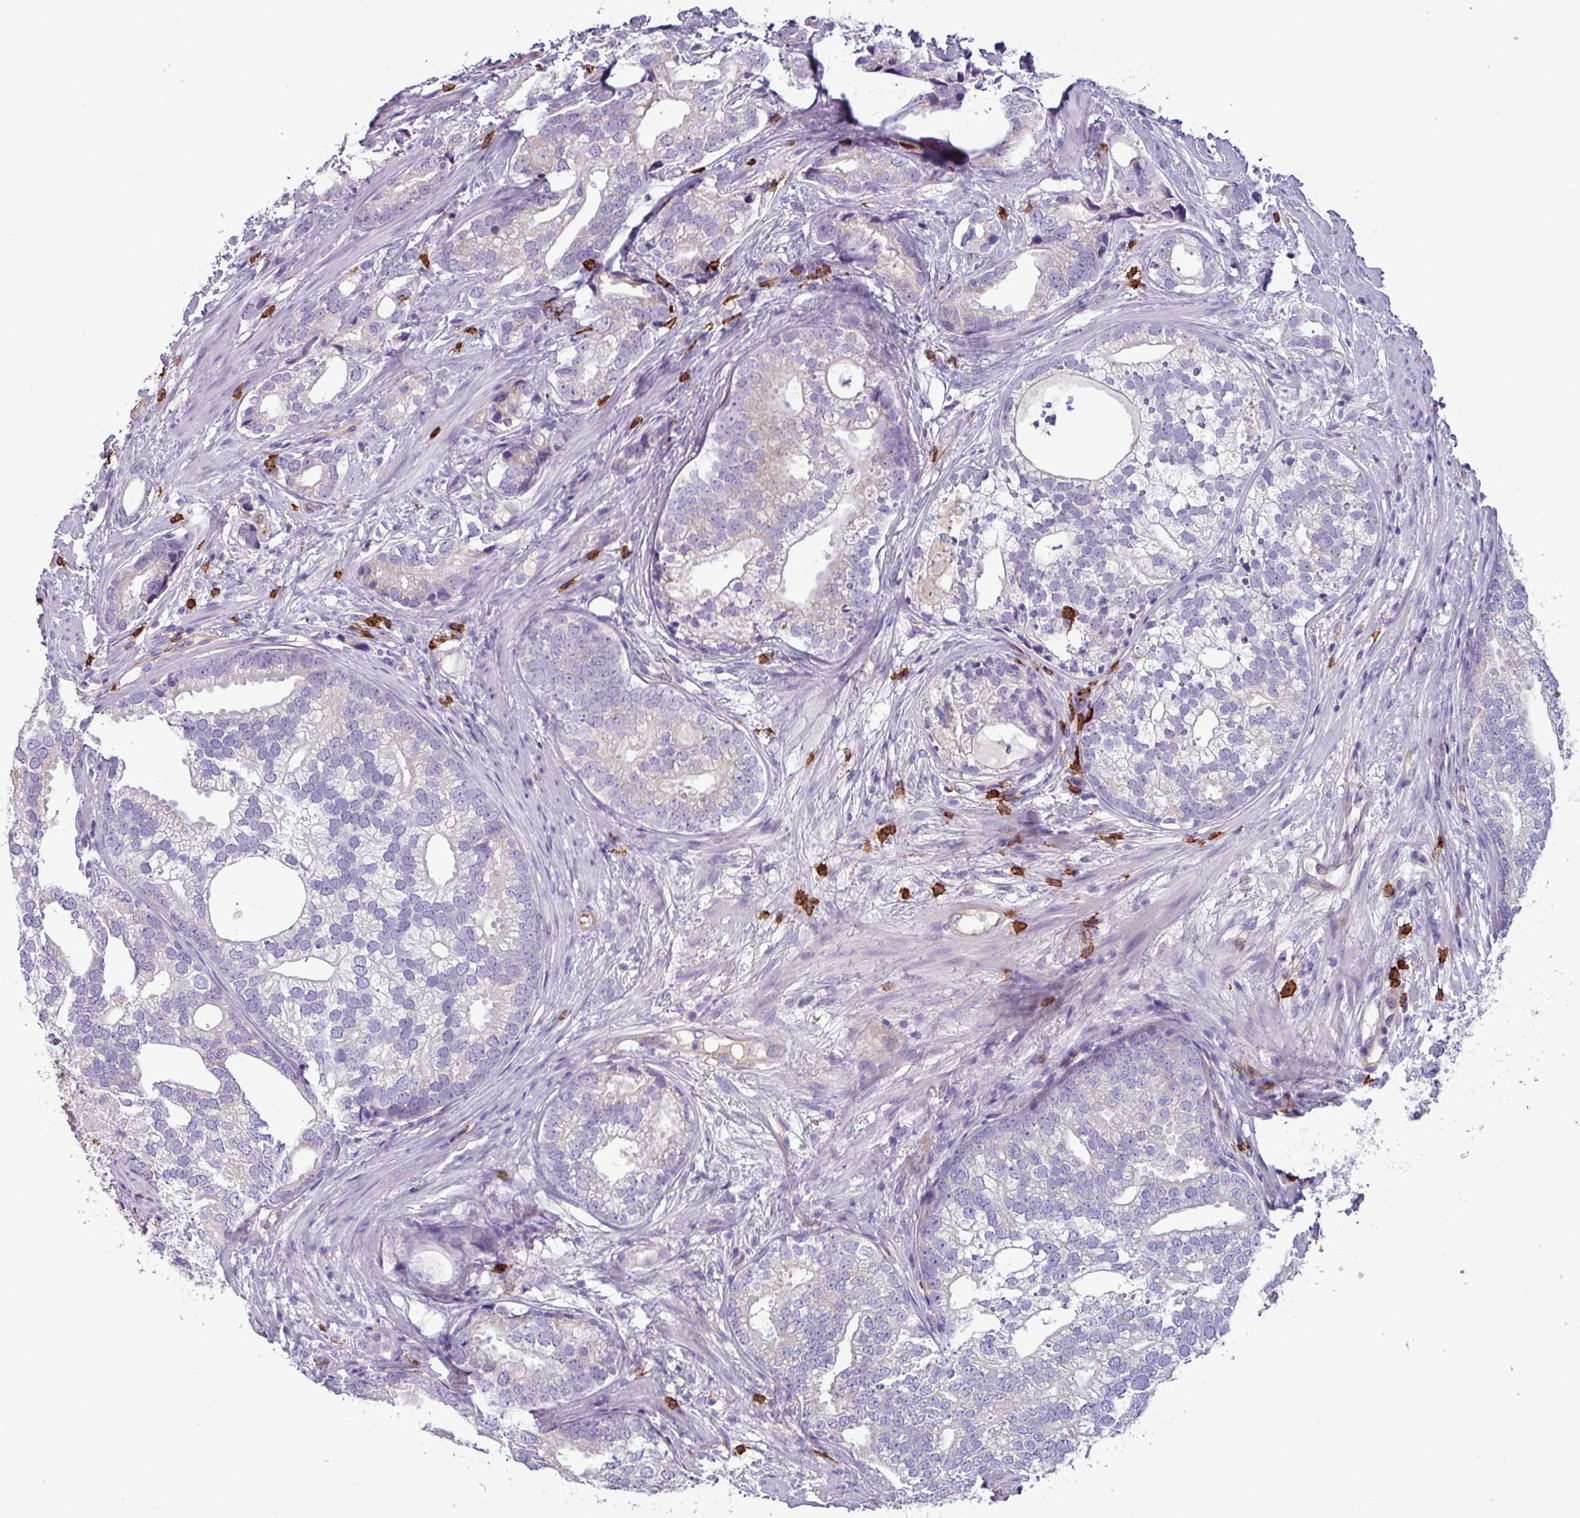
{"staining": {"intensity": "negative", "quantity": "none", "location": "none"}, "tissue": "prostate cancer", "cell_type": "Tumor cells", "image_type": "cancer", "snomed": [{"axis": "morphology", "description": "Adenocarcinoma, High grade"}, {"axis": "topography", "description": "Prostate"}], "caption": "Tumor cells are negative for protein expression in human prostate adenocarcinoma (high-grade).", "gene": "CD8A", "patient": {"sex": "male", "age": 75}}